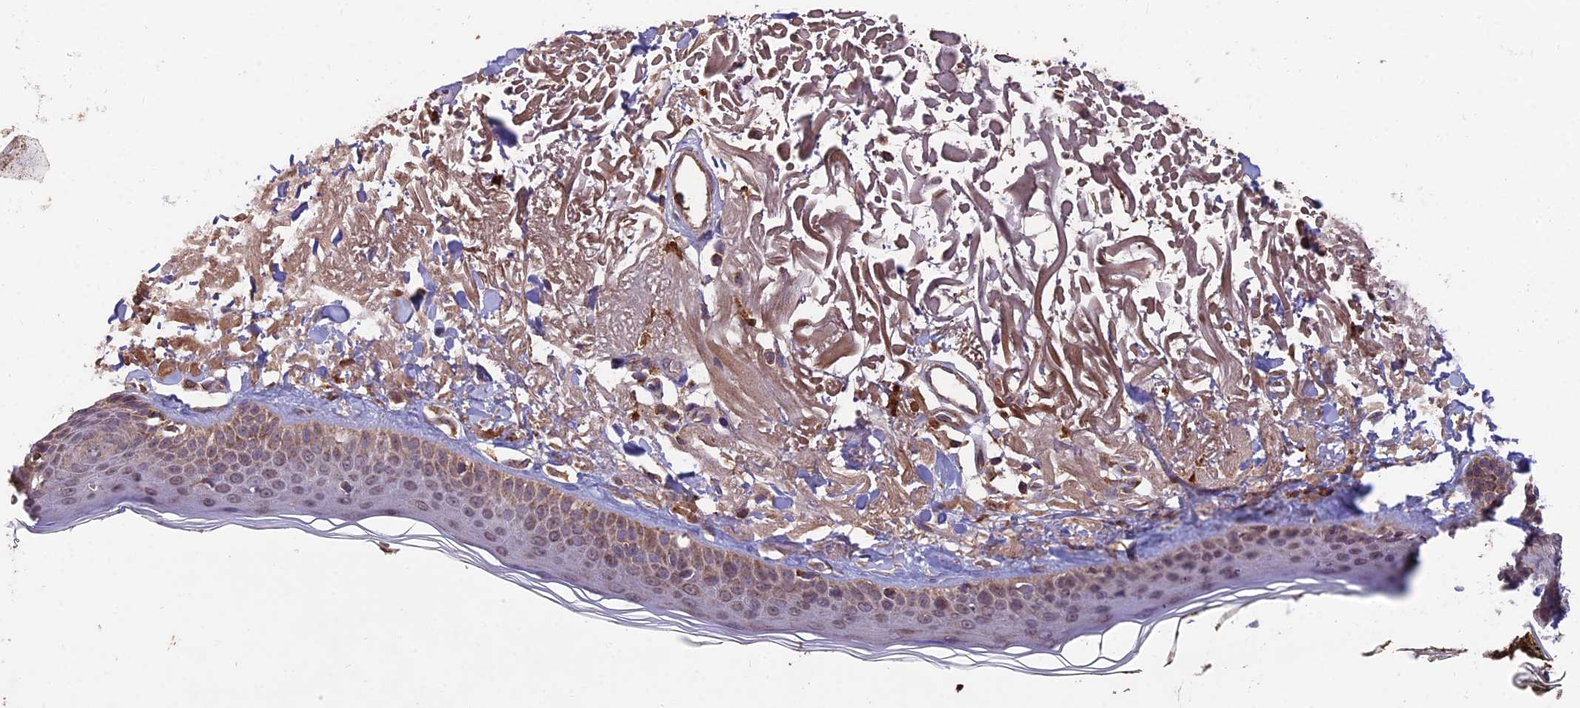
{"staining": {"intensity": "moderate", "quantity": ">75%", "location": "cytoplasmic/membranous"}, "tissue": "skin", "cell_type": "Fibroblasts", "image_type": "normal", "snomed": [{"axis": "morphology", "description": "Normal tissue, NOS"}, {"axis": "topography", "description": "Skin"}, {"axis": "topography", "description": "Skeletal muscle"}], "caption": "Immunohistochemical staining of normal human skin demonstrates medium levels of moderate cytoplasmic/membranous expression in approximately >75% of fibroblasts. (brown staining indicates protein expression, while blue staining denotes nuclei).", "gene": "IFT22", "patient": {"sex": "male", "age": 83}}